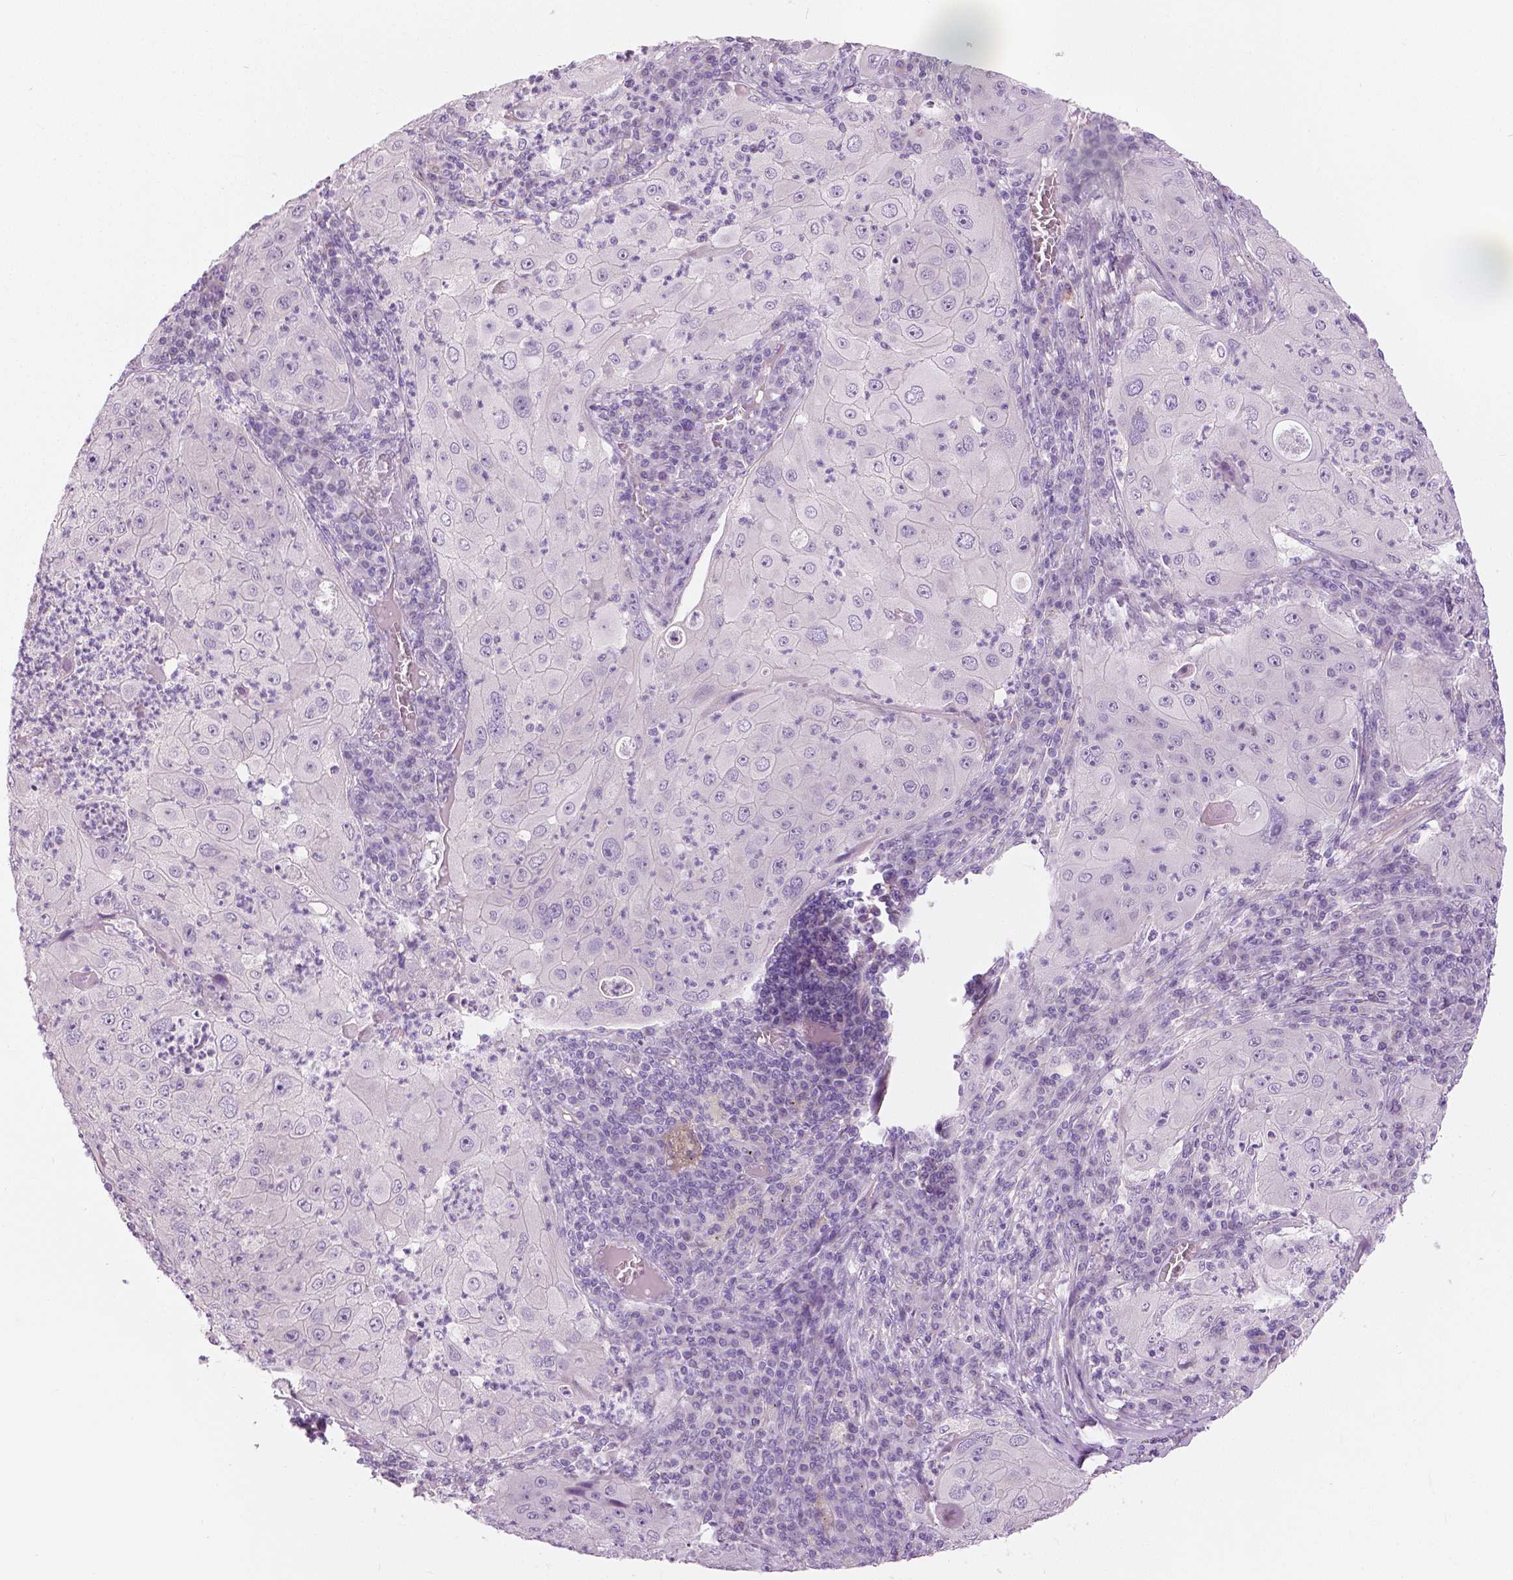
{"staining": {"intensity": "negative", "quantity": "none", "location": "none"}, "tissue": "lung cancer", "cell_type": "Tumor cells", "image_type": "cancer", "snomed": [{"axis": "morphology", "description": "Squamous cell carcinoma, NOS"}, {"axis": "topography", "description": "Lung"}], "caption": "High power microscopy image of an immunohistochemistry (IHC) image of squamous cell carcinoma (lung), revealing no significant staining in tumor cells. (DAB immunohistochemistry with hematoxylin counter stain).", "gene": "SLC24A1", "patient": {"sex": "female", "age": 59}}